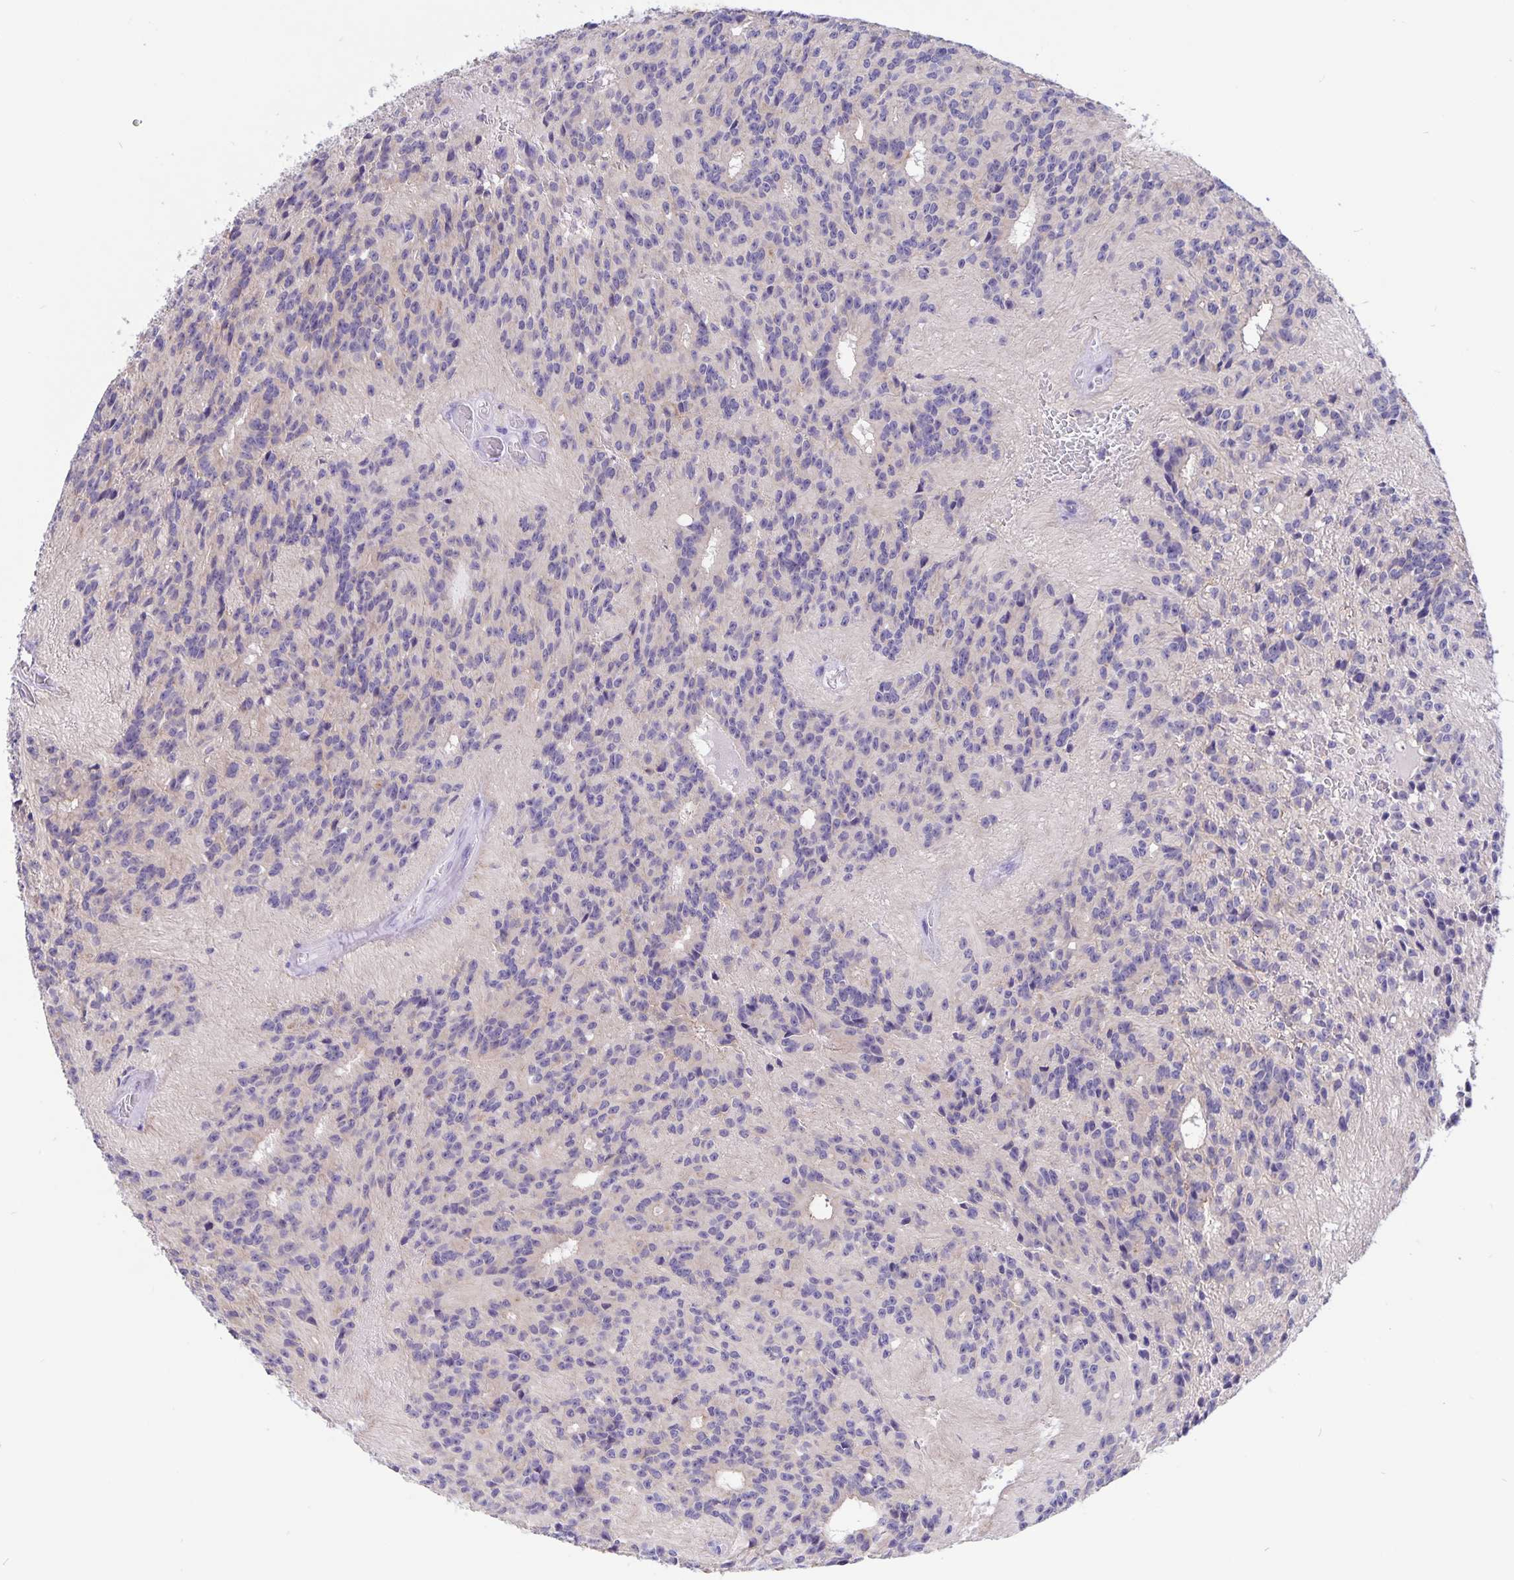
{"staining": {"intensity": "negative", "quantity": "none", "location": "none"}, "tissue": "glioma", "cell_type": "Tumor cells", "image_type": "cancer", "snomed": [{"axis": "morphology", "description": "Glioma, malignant, Low grade"}, {"axis": "topography", "description": "Brain"}], "caption": "Human glioma stained for a protein using IHC shows no expression in tumor cells.", "gene": "ERMN", "patient": {"sex": "male", "age": 31}}